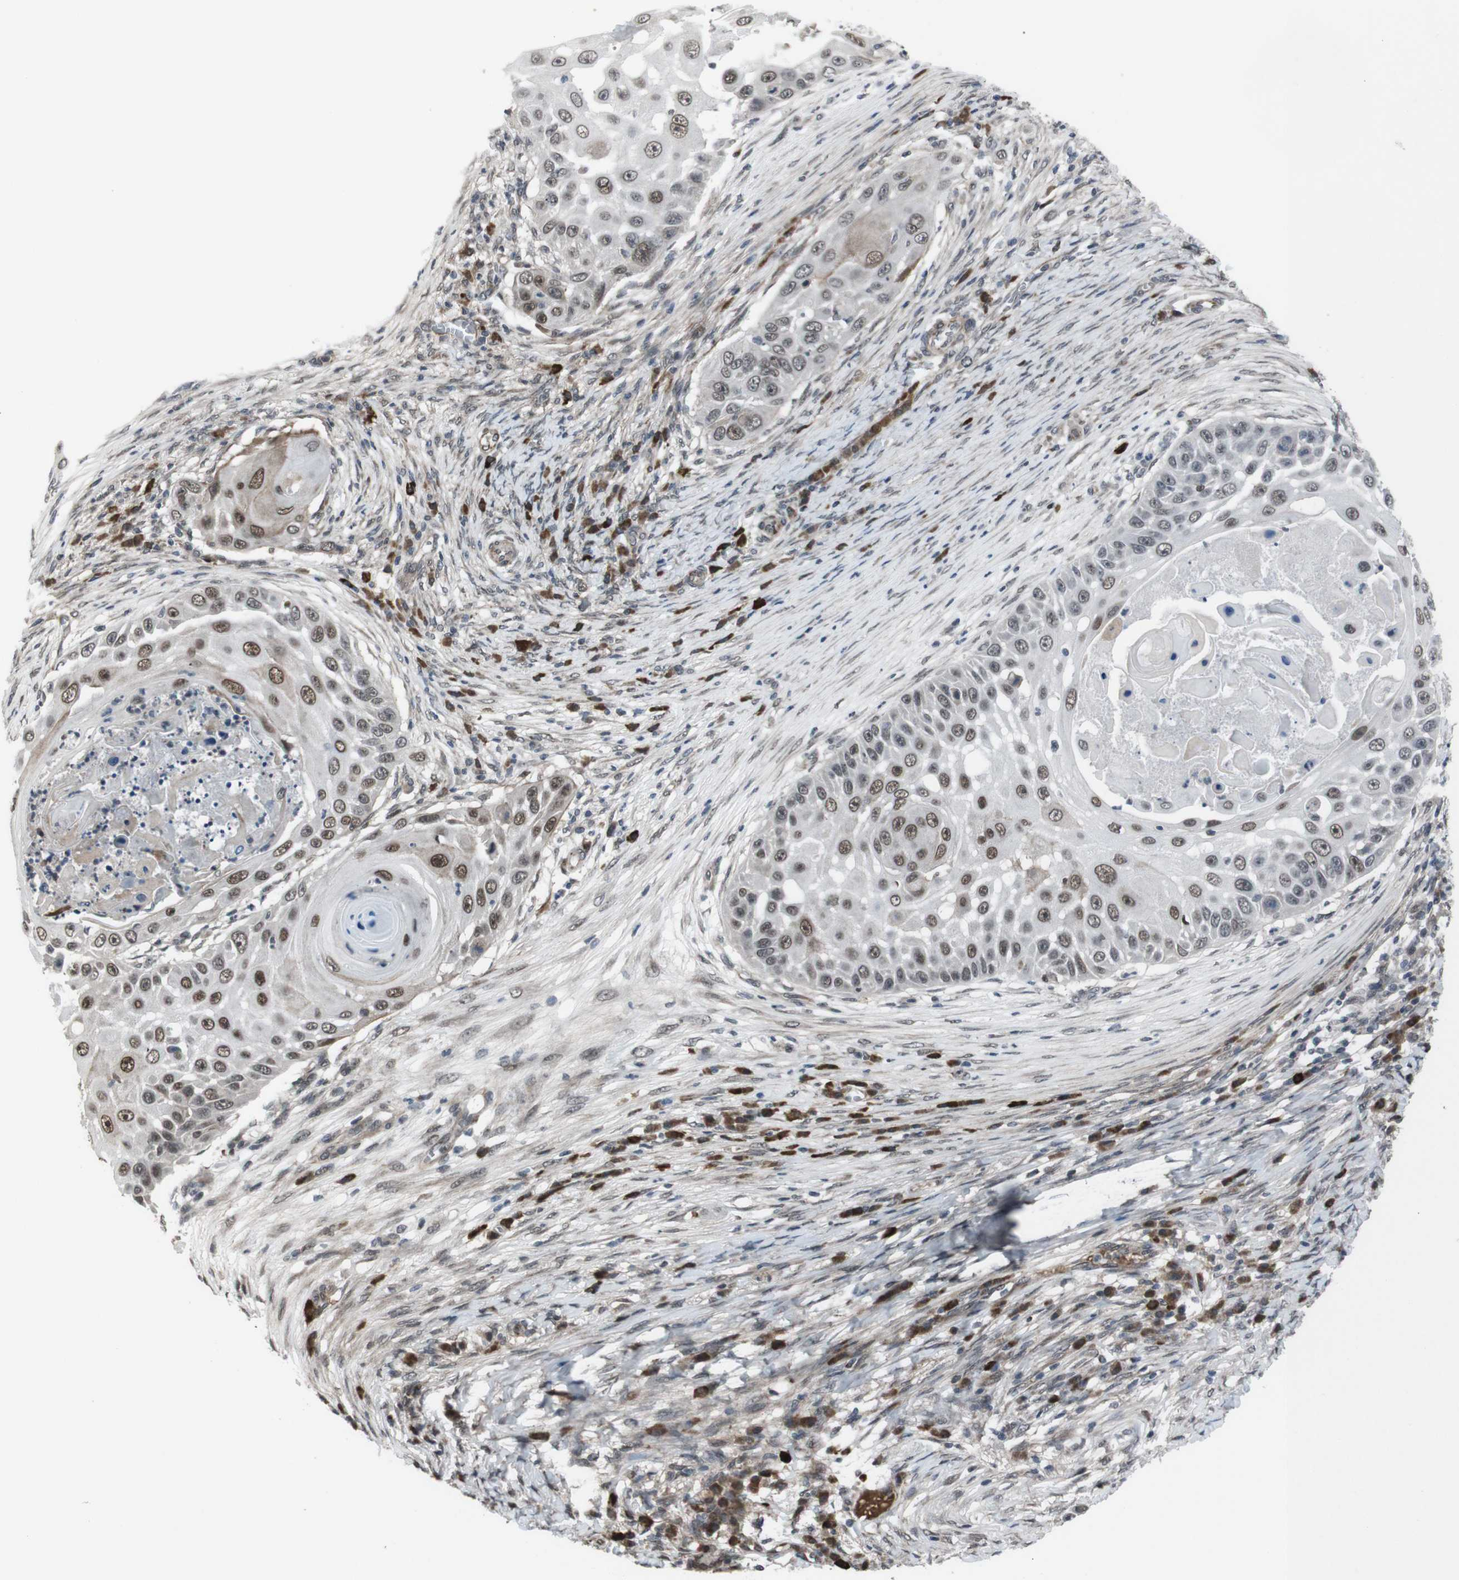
{"staining": {"intensity": "moderate", "quantity": ">75%", "location": "nuclear"}, "tissue": "skin cancer", "cell_type": "Tumor cells", "image_type": "cancer", "snomed": [{"axis": "morphology", "description": "Squamous cell carcinoma, NOS"}, {"axis": "topography", "description": "Skin"}], "caption": "Tumor cells reveal moderate nuclear staining in approximately >75% of cells in skin cancer.", "gene": "SS18L1", "patient": {"sex": "female", "age": 44}}